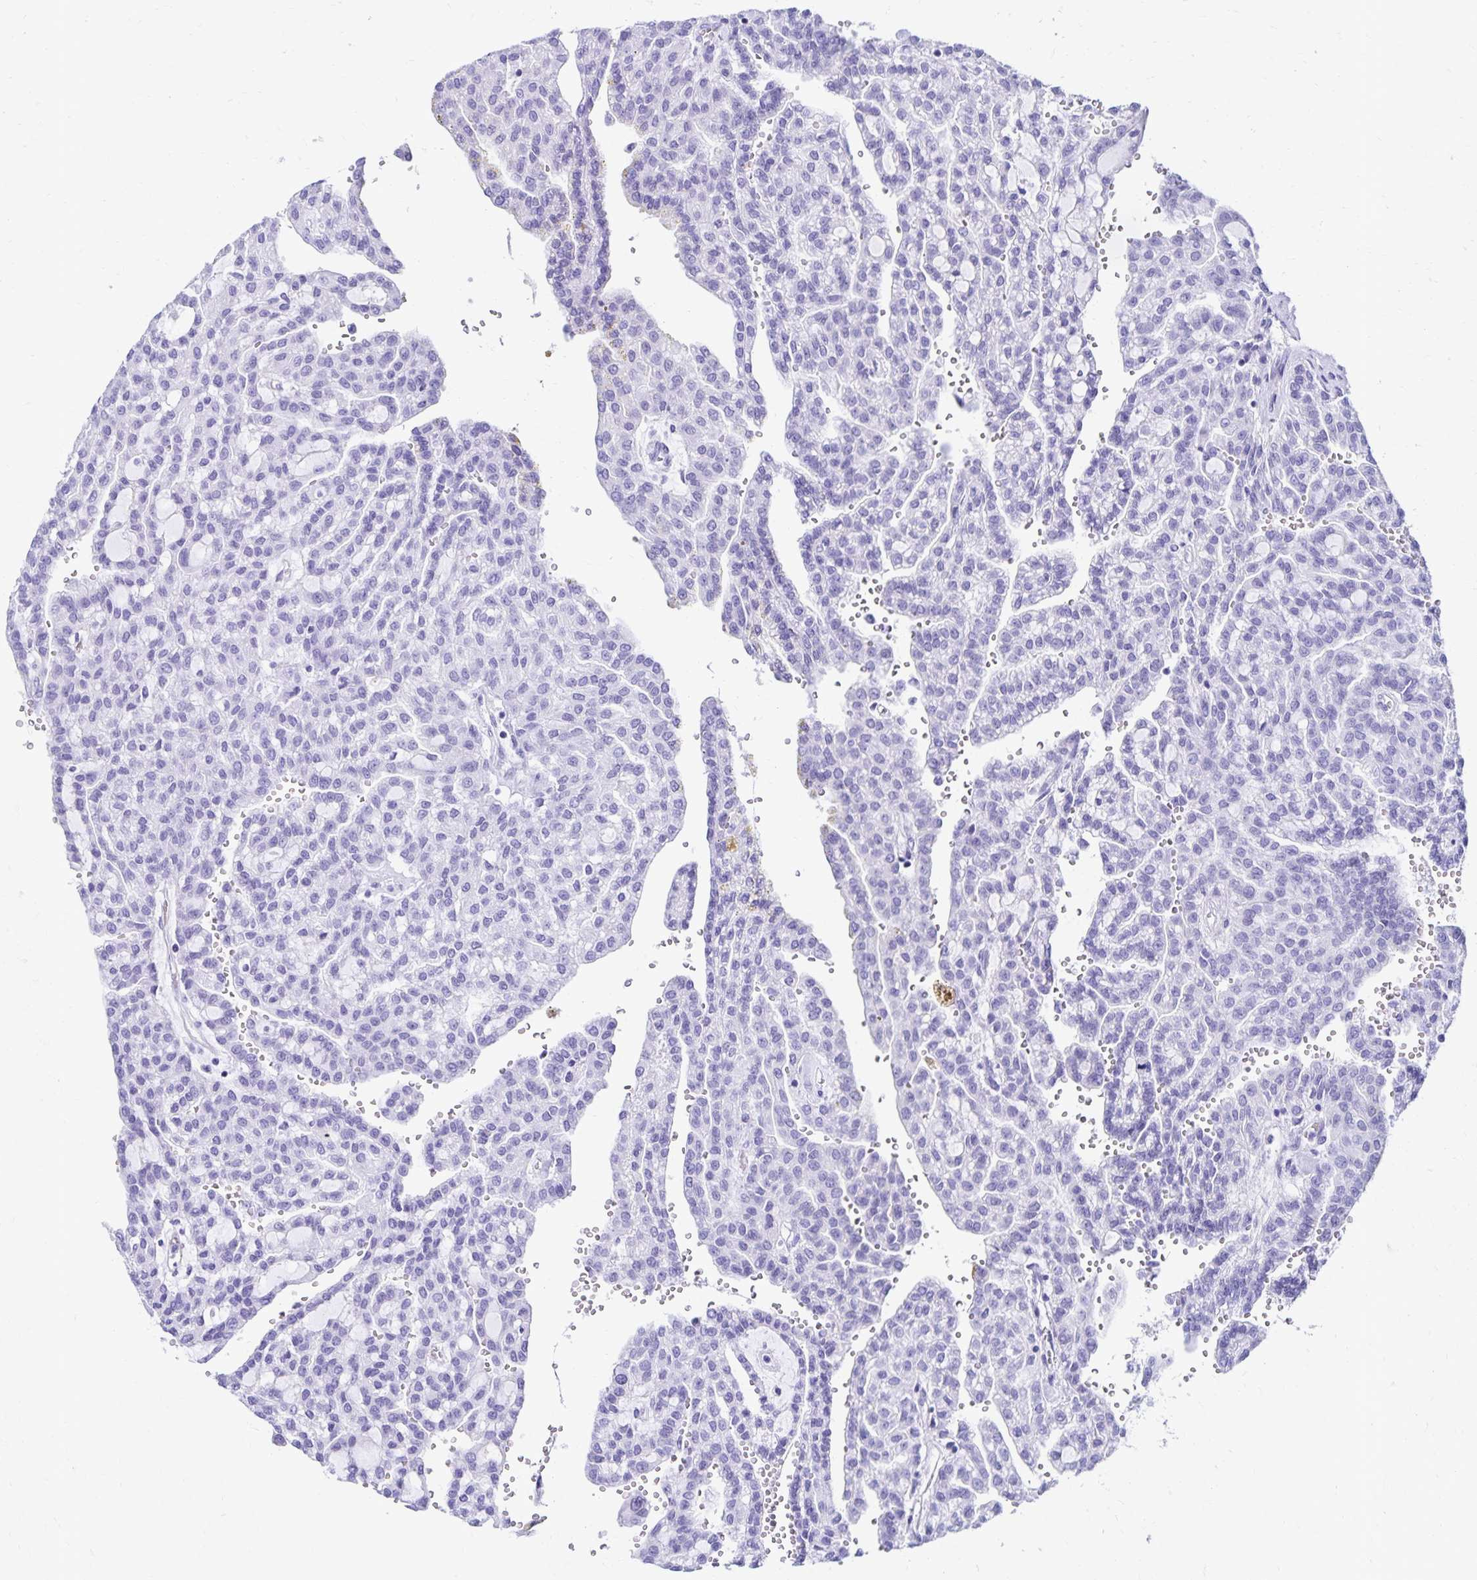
{"staining": {"intensity": "negative", "quantity": "none", "location": "none"}, "tissue": "renal cancer", "cell_type": "Tumor cells", "image_type": "cancer", "snomed": [{"axis": "morphology", "description": "Adenocarcinoma, NOS"}, {"axis": "topography", "description": "Kidney"}], "caption": "Photomicrograph shows no significant protein positivity in tumor cells of adenocarcinoma (renal). Nuclei are stained in blue.", "gene": "FAM166C", "patient": {"sex": "male", "age": 63}}